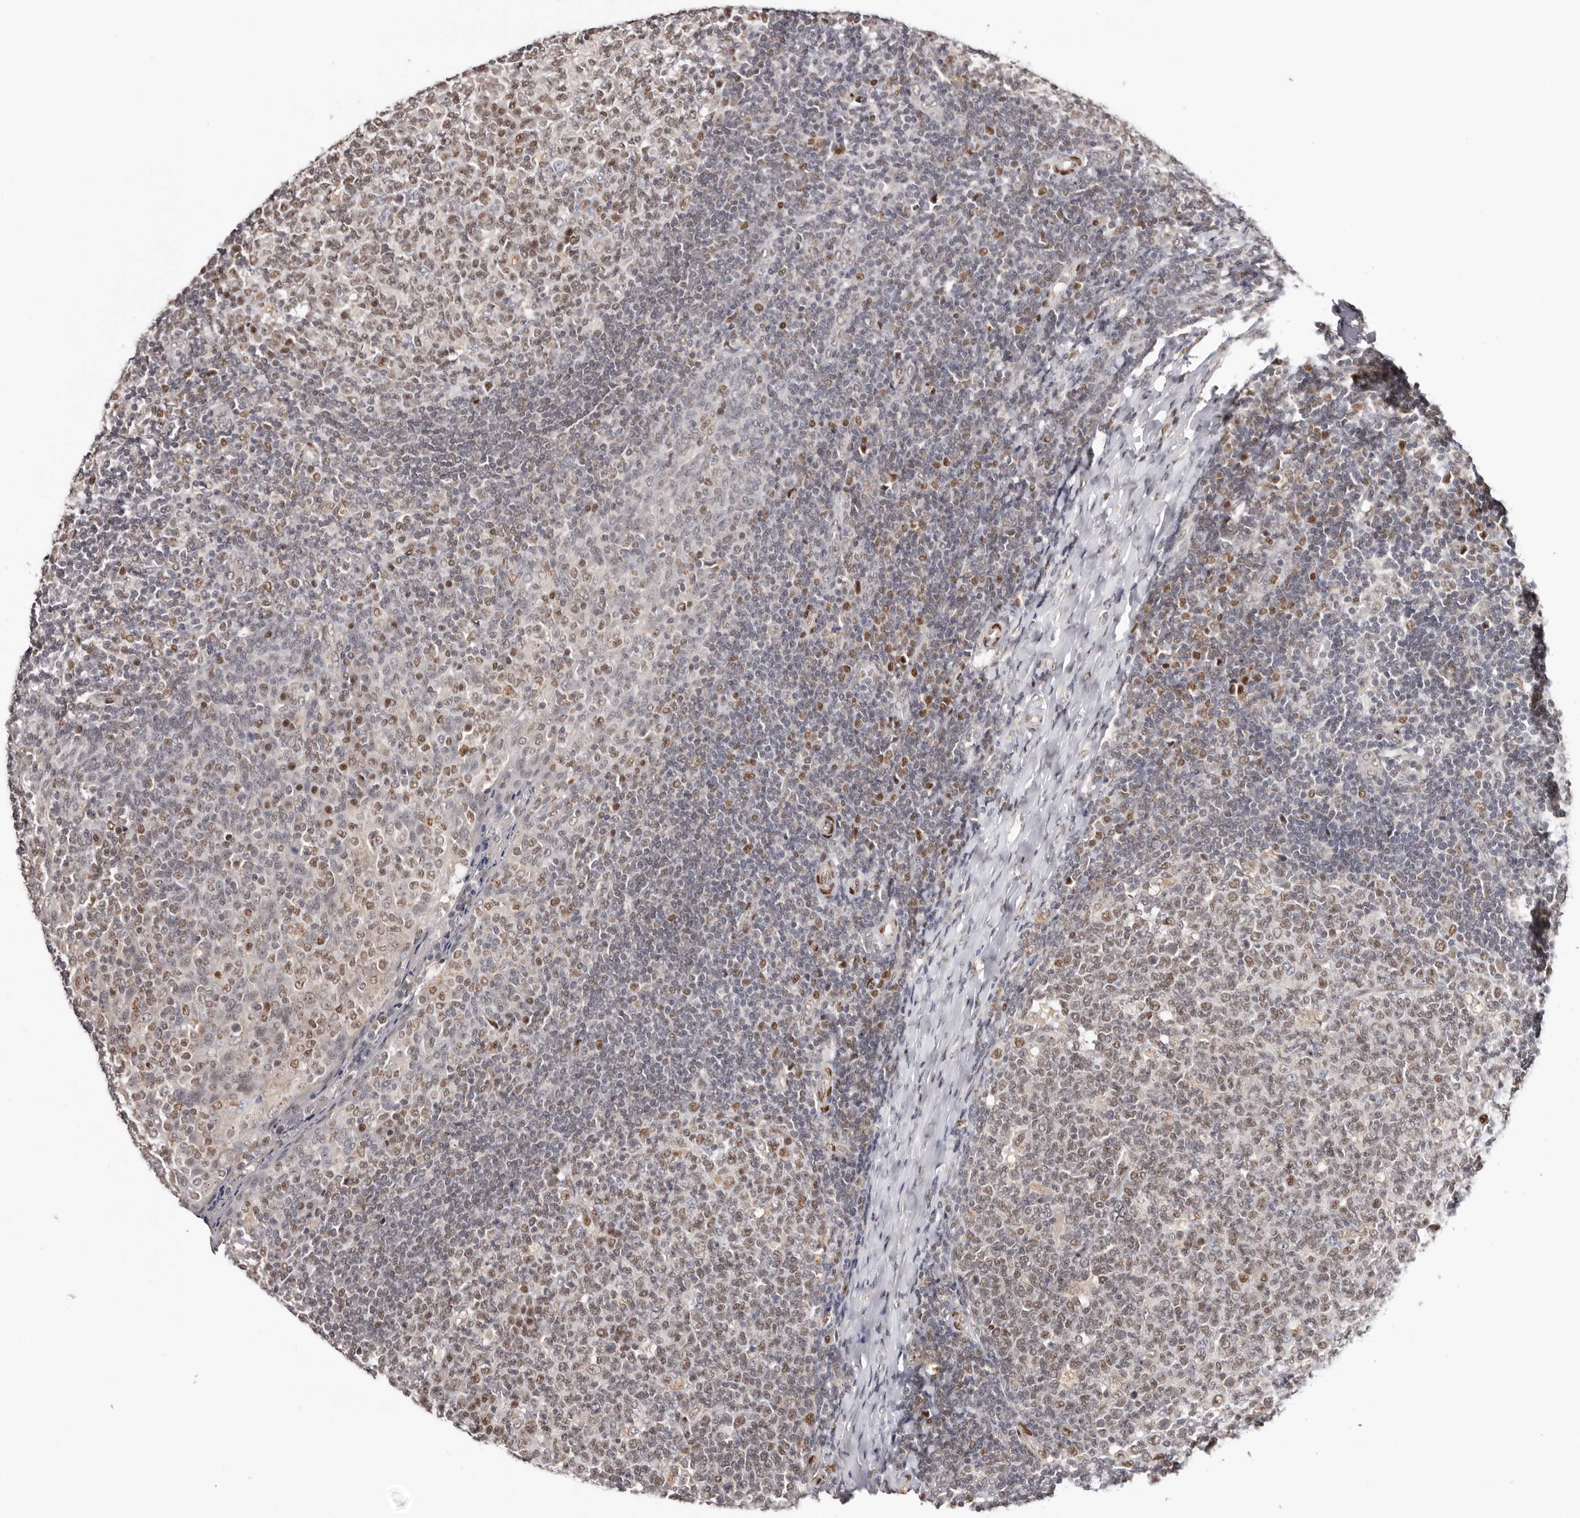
{"staining": {"intensity": "moderate", "quantity": ">75%", "location": "nuclear"}, "tissue": "tonsil", "cell_type": "Germinal center cells", "image_type": "normal", "snomed": [{"axis": "morphology", "description": "Normal tissue, NOS"}, {"axis": "topography", "description": "Tonsil"}], "caption": "Human tonsil stained for a protein (brown) displays moderate nuclear positive expression in approximately >75% of germinal center cells.", "gene": "SMAD7", "patient": {"sex": "female", "age": 19}}